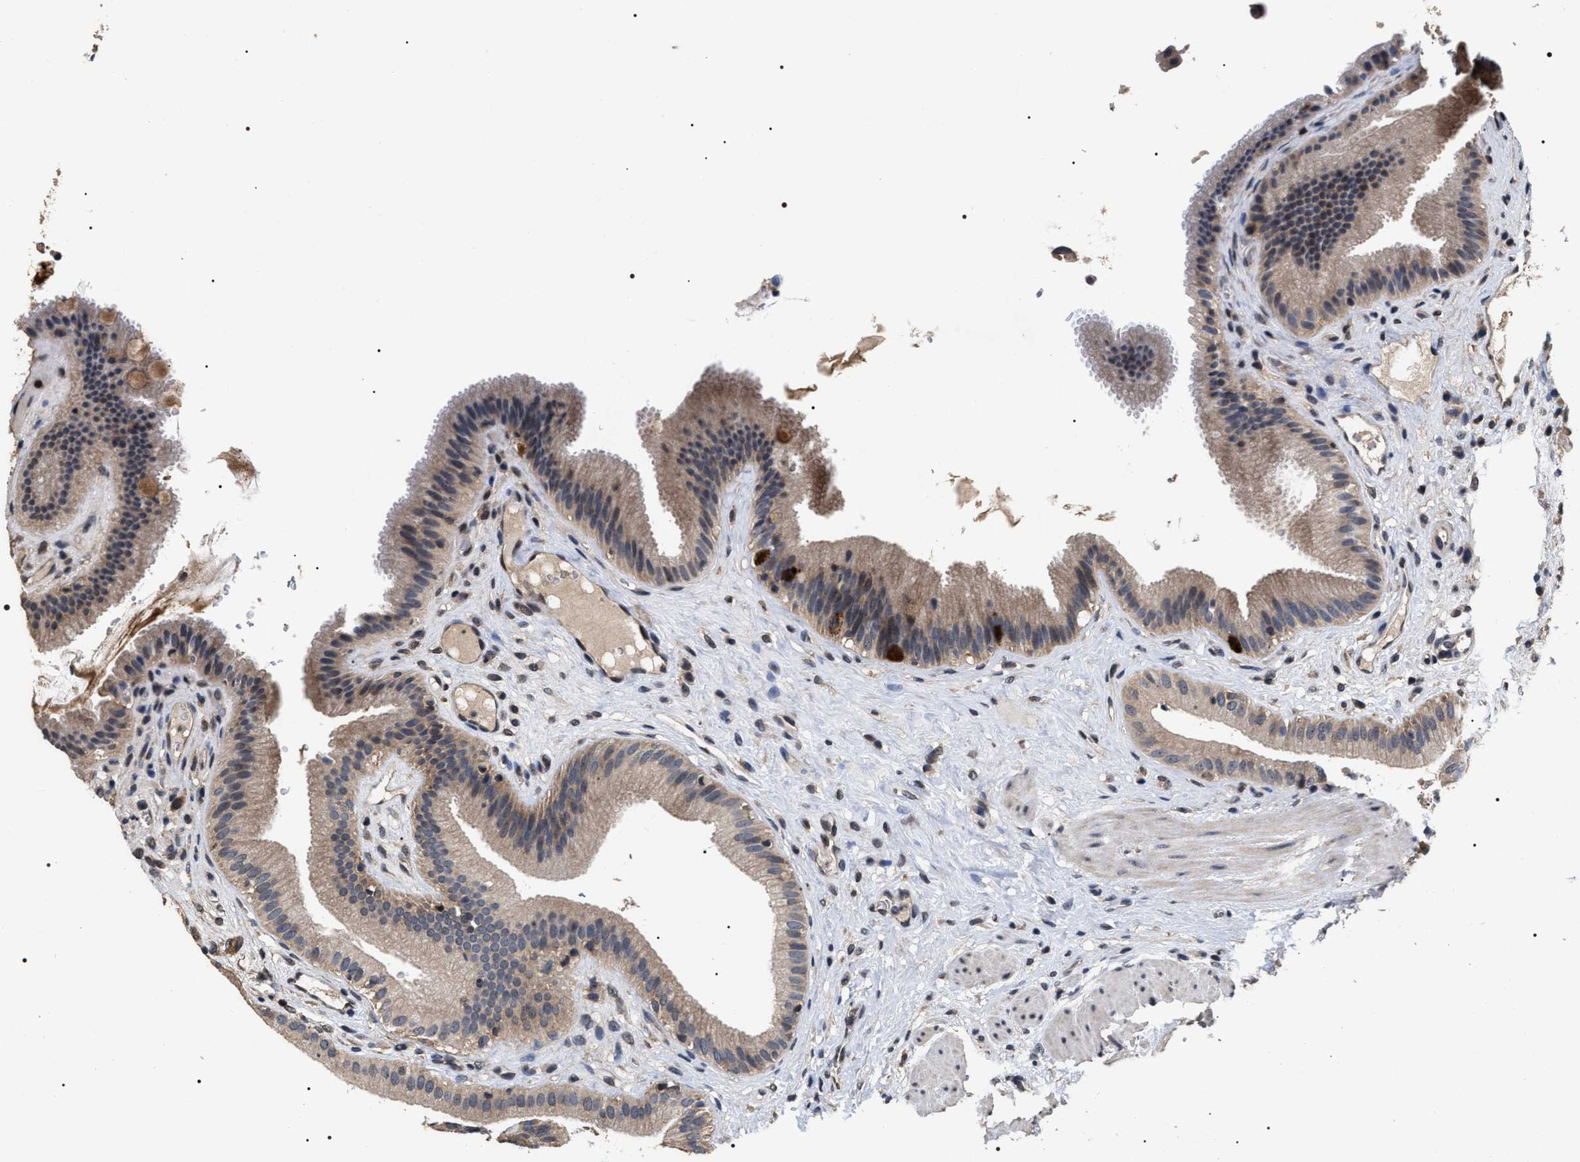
{"staining": {"intensity": "weak", "quantity": "25%-75%", "location": "cytoplasmic/membranous"}, "tissue": "gallbladder", "cell_type": "Glandular cells", "image_type": "normal", "snomed": [{"axis": "morphology", "description": "Normal tissue, NOS"}, {"axis": "topography", "description": "Gallbladder"}], "caption": "A high-resolution photomicrograph shows IHC staining of unremarkable gallbladder, which exhibits weak cytoplasmic/membranous expression in about 25%-75% of glandular cells. Ihc stains the protein in brown and the nuclei are stained blue.", "gene": "UPF3A", "patient": {"sex": "male", "age": 49}}